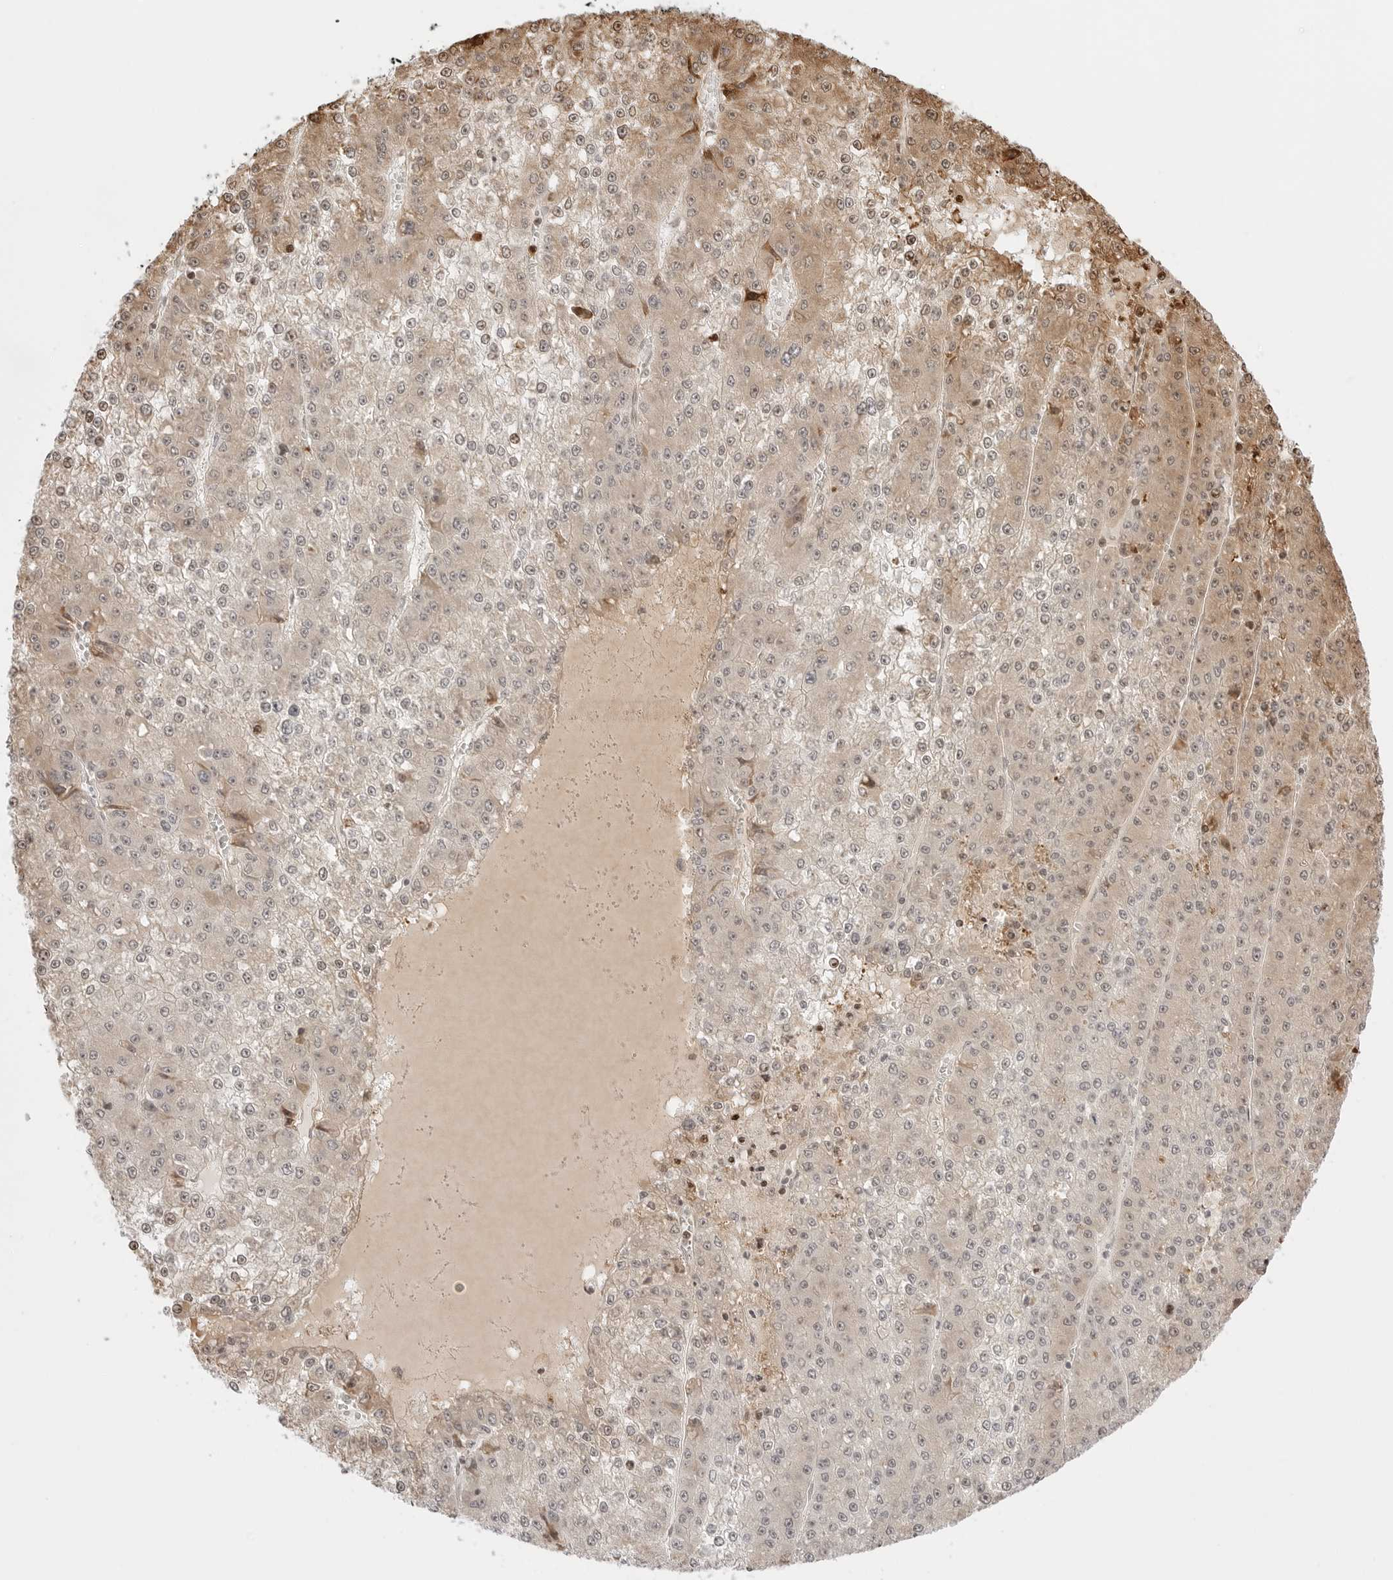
{"staining": {"intensity": "weak", "quantity": "25%-75%", "location": "cytoplasmic/membranous,nuclear"}, "tissue": "liver cancer", "cell_type": "Tumor cells", "image_type": "cancer", "snomed": [{"axis": "morphology", "description": "Carcinoma, Hepatocellular, NOS"}, {"axis": "topography", "description": "Liver"}], "caption": "DAB immunohistochemical staining of human liver hepatocellular carcinoma displays weak cytoplasmic/membranous and nuclear protein staining in about 25%-75% of tumor cells. Using DAB (3,3'-diaminobenzidine) (brown) and hematoxylin (blue) stains, captured at high magnification using brightfield microscopy.", "gene": "FKBP14", "patient": {"sex": "female", "age": 73}}